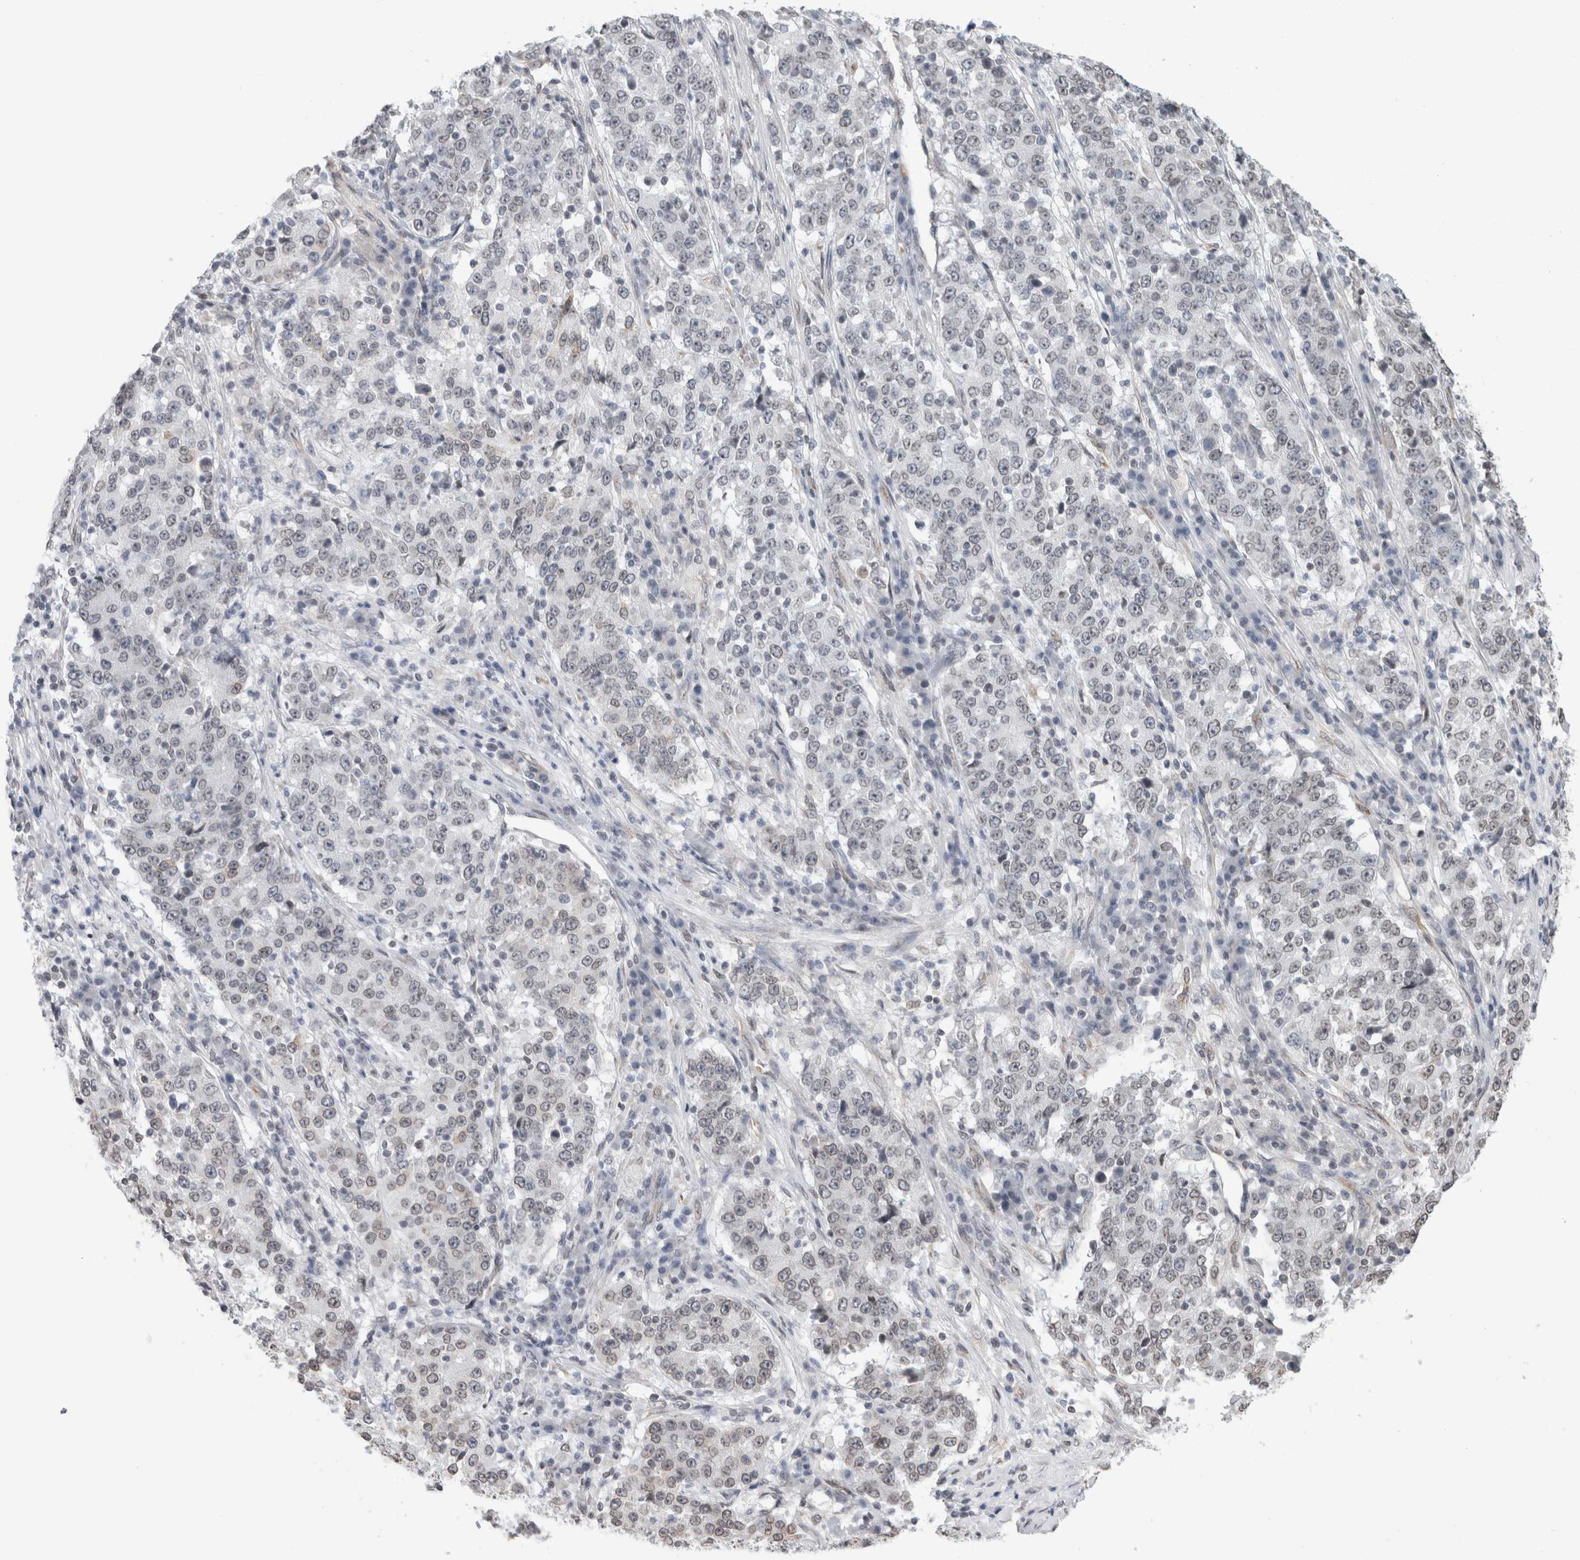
{"staining": {"intensity": "negative", "quantity": "none", "location": "none"}, "tissue": "stomach cancer", "cell_type": "Tumor cells", "image_type": "cancer", "snomed": [{"axis": "morphology", "description": "Adenocarcinoma, NOS"}, {"axis": "topography", "description": "Stomach"}], "caption": "The micrograph demonstrates no significant staining in tumor cells of stomach adenocarcinoma. (DAB (3,3'-diaminobenzidine) immunohistochemistry (IHC) visualized using brightfield microscopy, high magnification).", "gene": "RBMX2", "patient": {"sex": "male", "age": 59}}